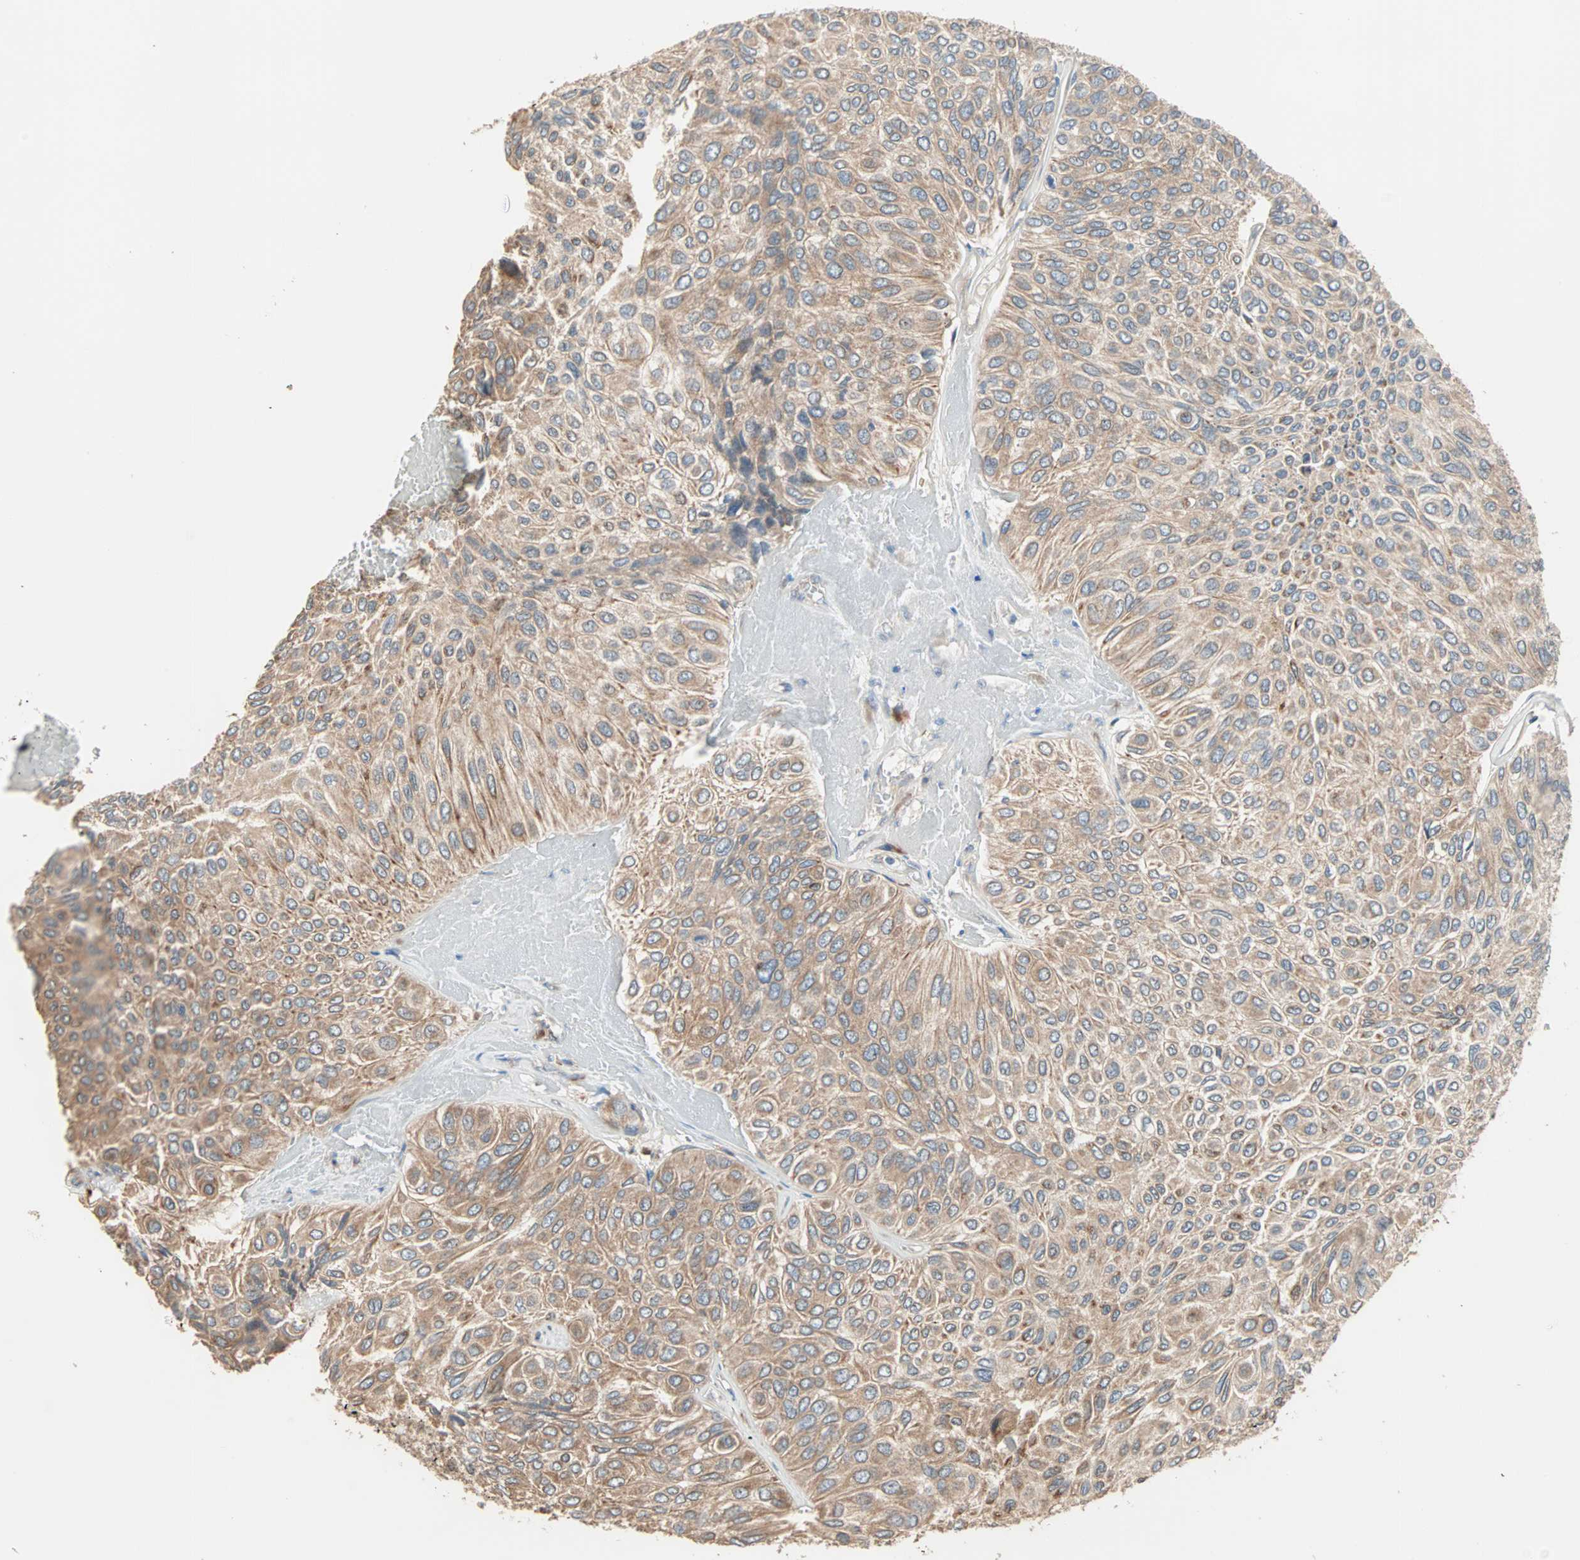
{"staining": {"intensity": "moderate", "quantity": ">75%", "location": "cytoplasmic/membranous"}, "tissue": "urothelial cancer", "cell_type": "Tumor cells", "image_type": "cancer", "snomed": [{"axis": "morphology", "description": "Urothelial carcinoma, High grade"}, {"axis": "topography", "description": "Urinary bladder"}], "caption": "A brown stain shows moderate cytoplasmic/membranous staining of a protein in human high-grade urothelial carcinoma tumor cells.", "gene": "SAR1A", "patient": {"sex": "male", "age": 66}}